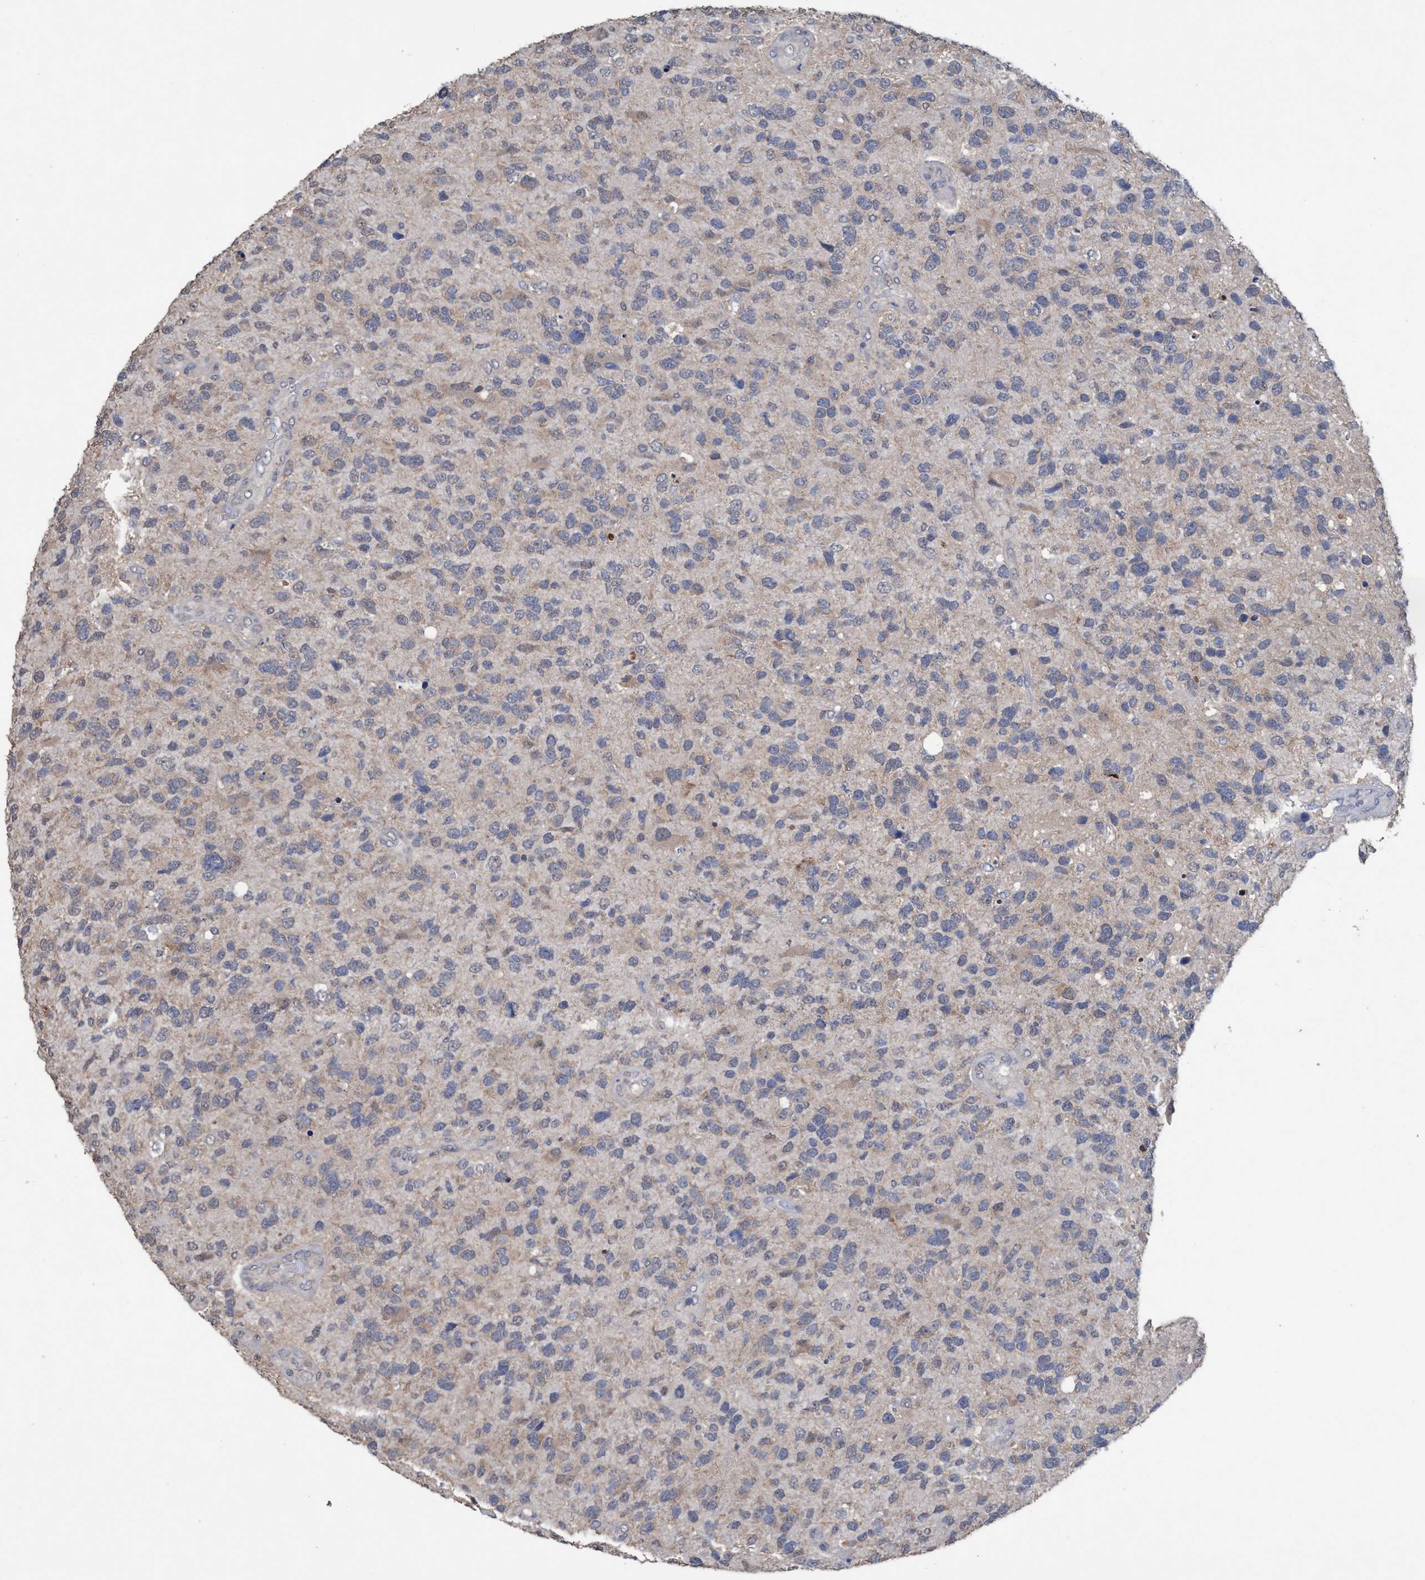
{"staining": {"intensity": "weak", "quantity": "<25%", "location": "cytoplasmic/membranous"}, "tissue": "glioma", "cell_type": "Tumor cells", "image_type": "cancer", "snomed": [{"axis": "morphology", "description": "Glioma, malignant, High grade"}, {"axis": "topography", "description": "Brain"}], "caption": "Immunohistochemistry (IHC) of malignant high-grade glioma shows no staining in tumor cells.", "gene": "GLOD4", "patient": {"sex": "female", "age": 58}}